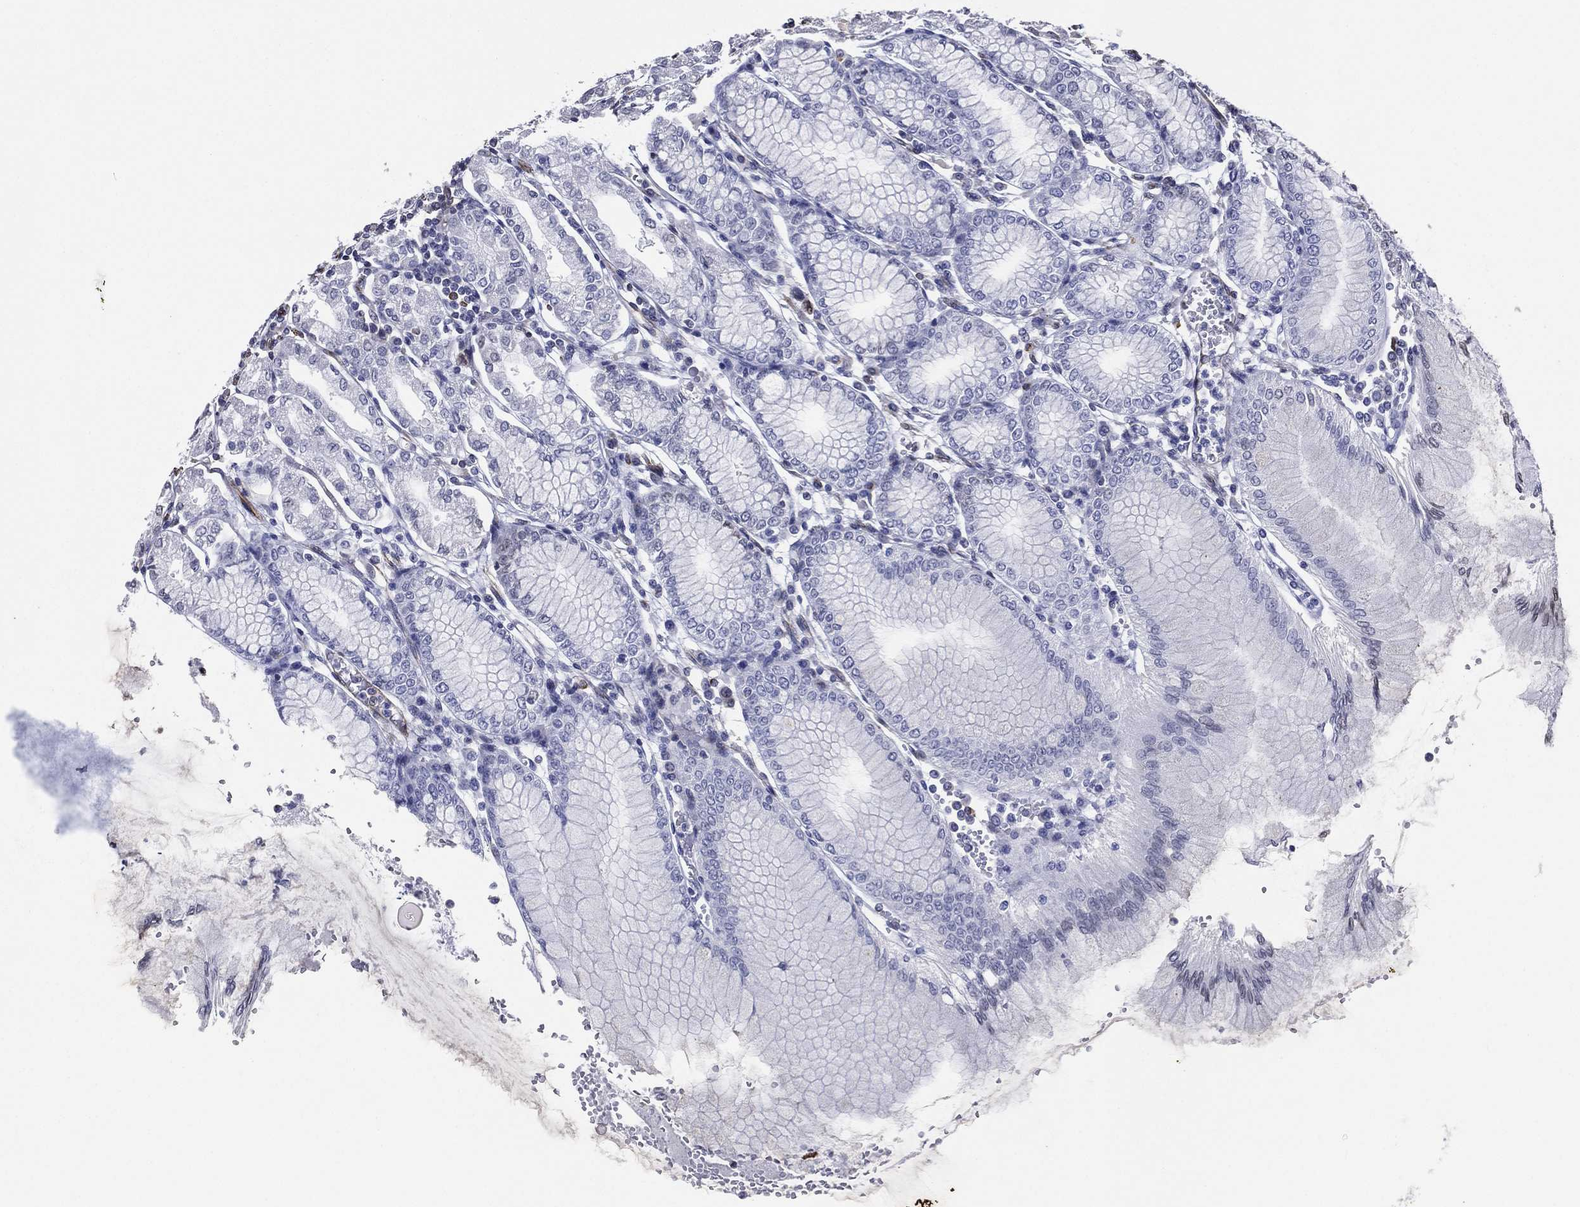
{"staining": {"intensity": "negative", "quantity": "none", "location": "none"}, "tissue": "stomach", "cell_type": "Glandular cells", "image_type": "normal", "snomed": [{"axis": "morphology", "description": "Normal tissue, NOS"}, {"axis": "topography", "description": "Skeletal muscle"}, {"axis": "topography", "description": "Stomach"}], "caption": "DAB (3,3'-diaminobenzidine) immunohistochemical staining of unremarkable human stomach reveals no significant expression in glandular cells.", "gene": "MAS1", "patient": {"sex": "female", "age": 57}}